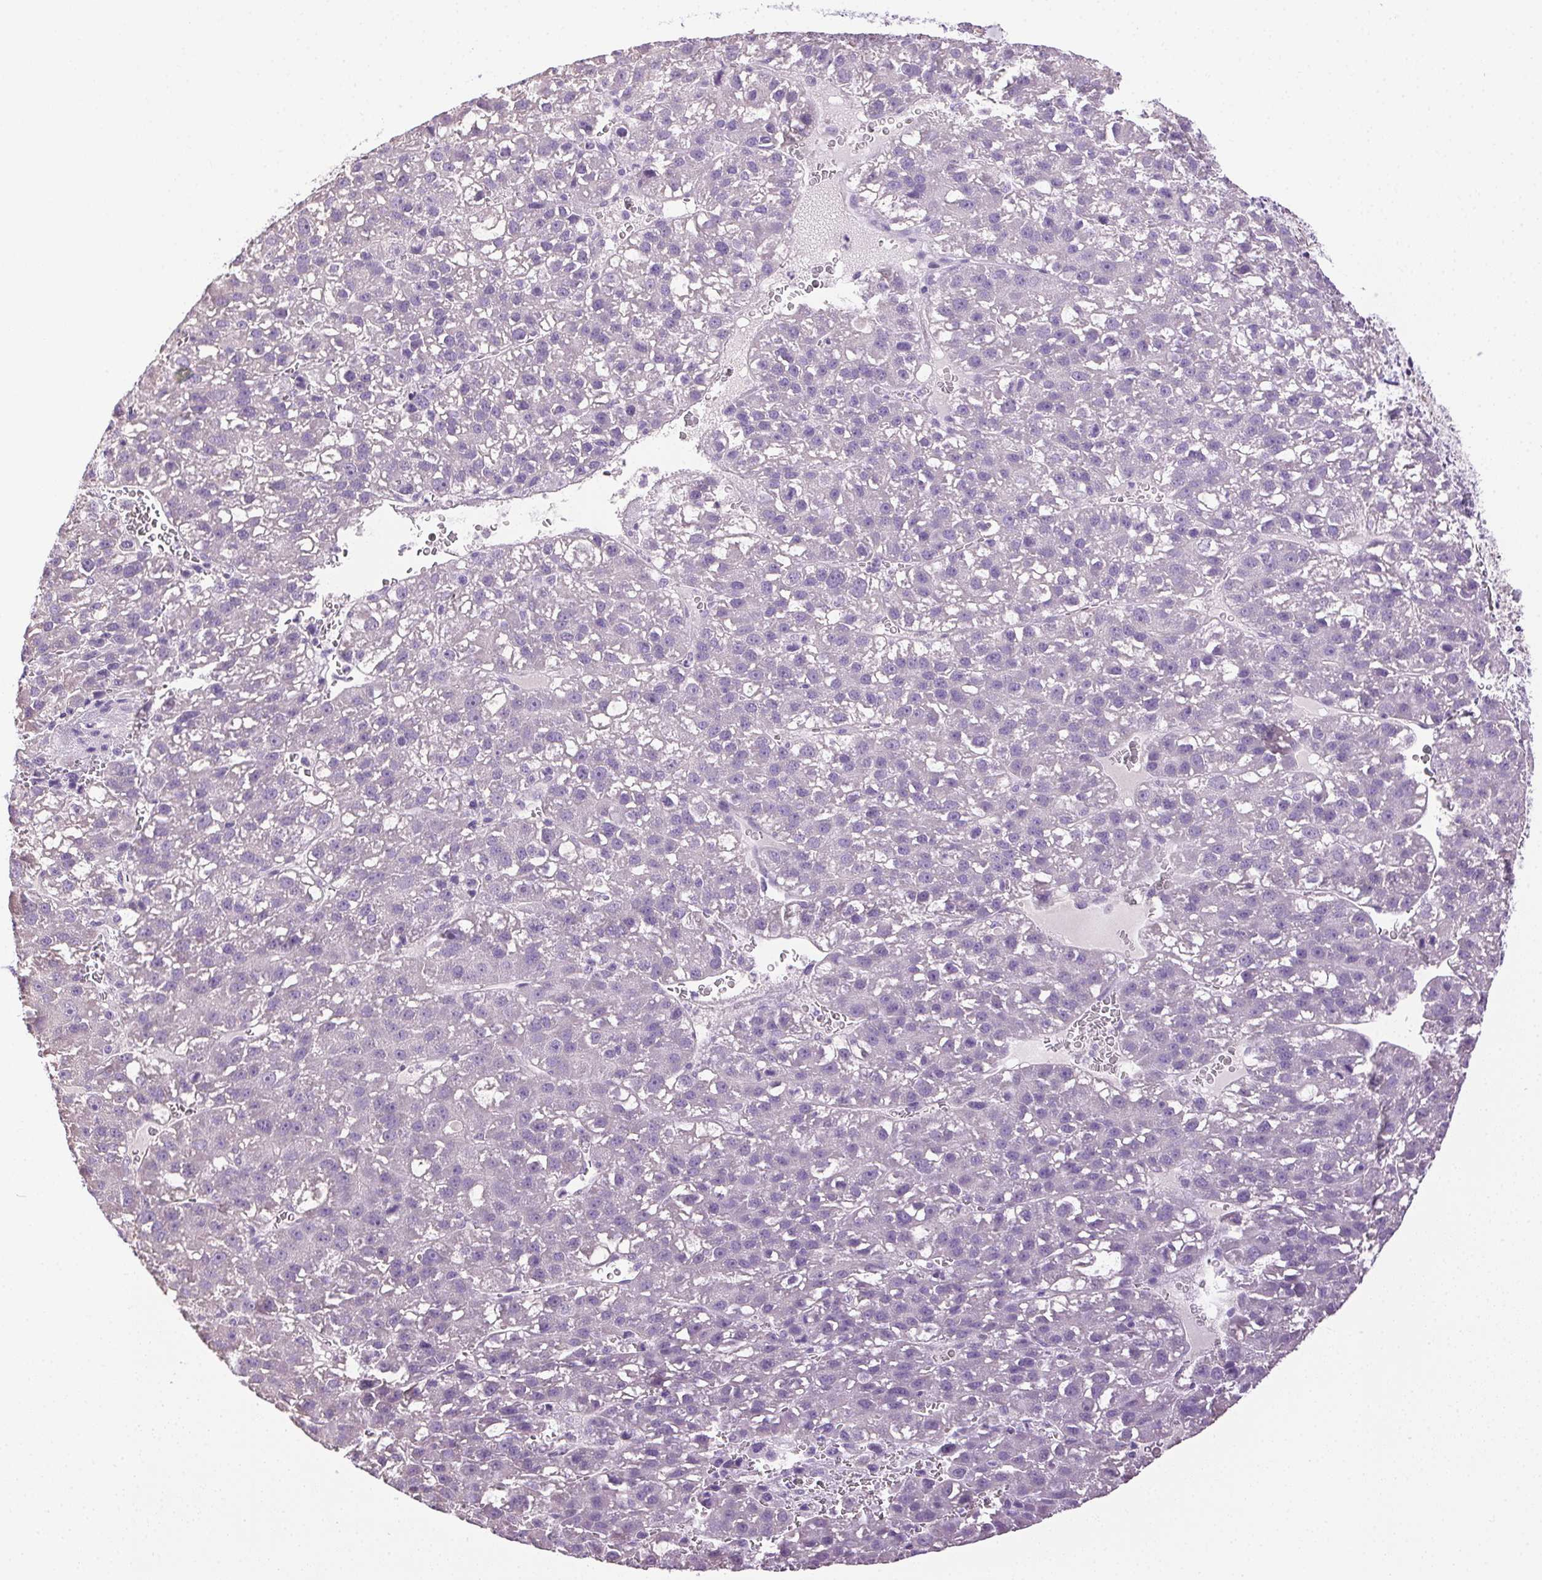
{"staining": {"intensity": "negative", "quantity": "none", "location": "none"}, "tissue": "liver cancer", "cell_type": "Tumor cells", "image_type": "cancer", "snomed": [{"axis": "morphology", "description": "Carcinoma, Hepatocellular, NOS"}, {"axis": "topography", "description": "Liver"}], "caption": "High power microscopy micrograph of an immunohistochemistry (IHC) photomicrograph of hepatocellular carcinoma (liver), revealing no significant expression in tumor cells. Brightfield microscopy of immunohistochemistry stained with DAB (brown) and hematoxylin (blue), captured at high magnification.", "gene": "SYCE2", "patient": {"sex": "female", "age": 70}}